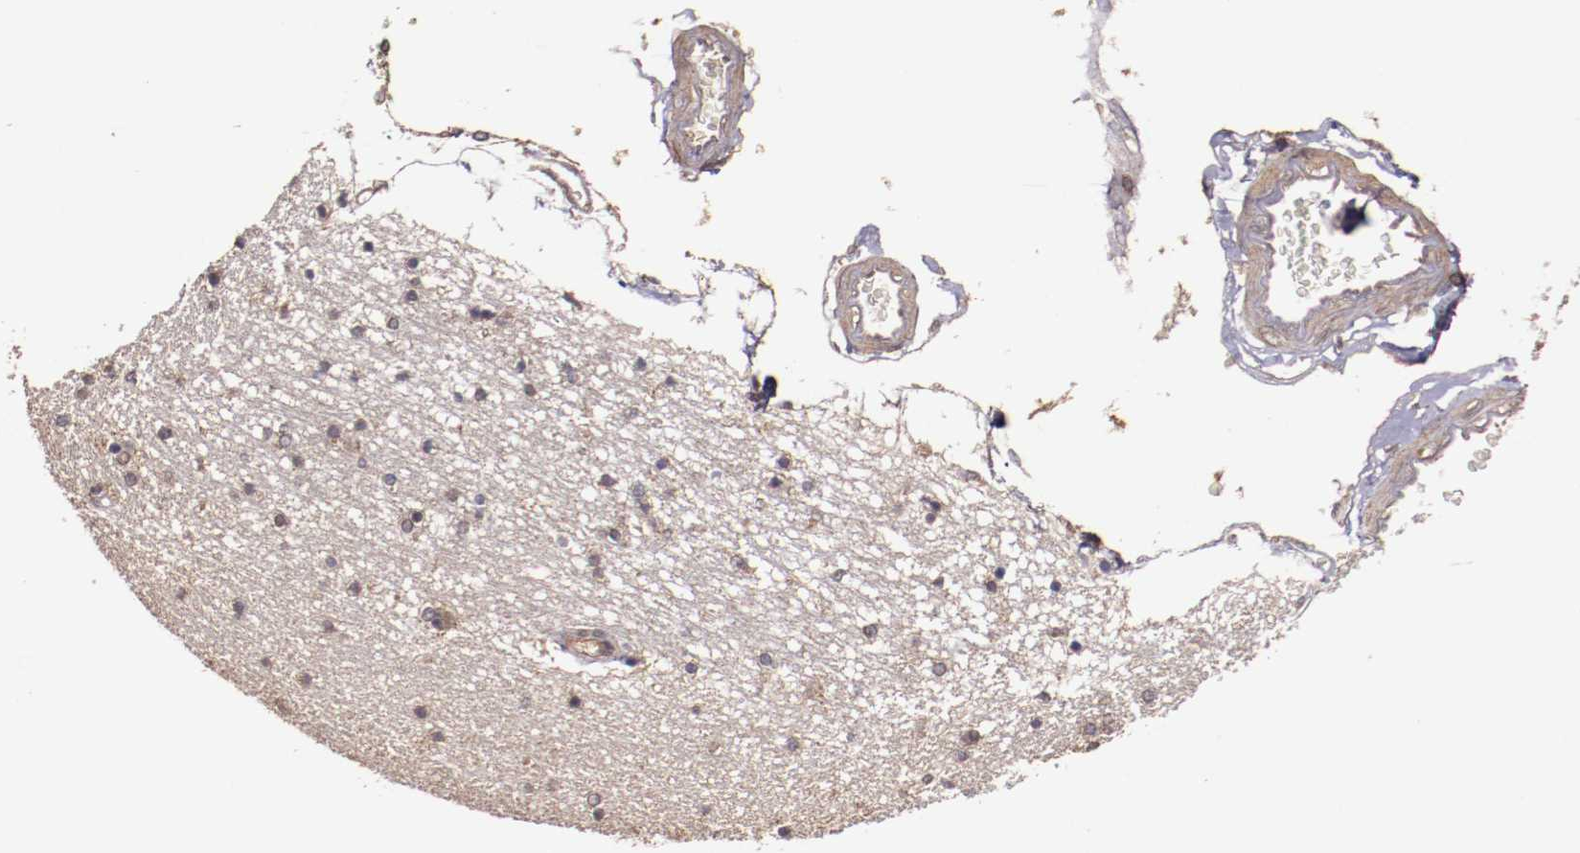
{"staining": {"intensity": "weak", "quantity": ">75%", "location": "cytoplasmic/membranous"}, "tissue": "hippocampus", "cell_type": "Glial cells", "image_type": "normal", "snomed": [{"axis": "morphology", "description": "Normal tissue, NOS"}, {"axis": "topography", "description": "Hippocampus"}], "caption": "This image reveals IHC staining of benign human hippocampus, with low weak cytoplasmic/membranous staining in approximately >75% of glial cells.", "gene": "FTSJ1", "patient": {"sex": "female", "age": 54}}